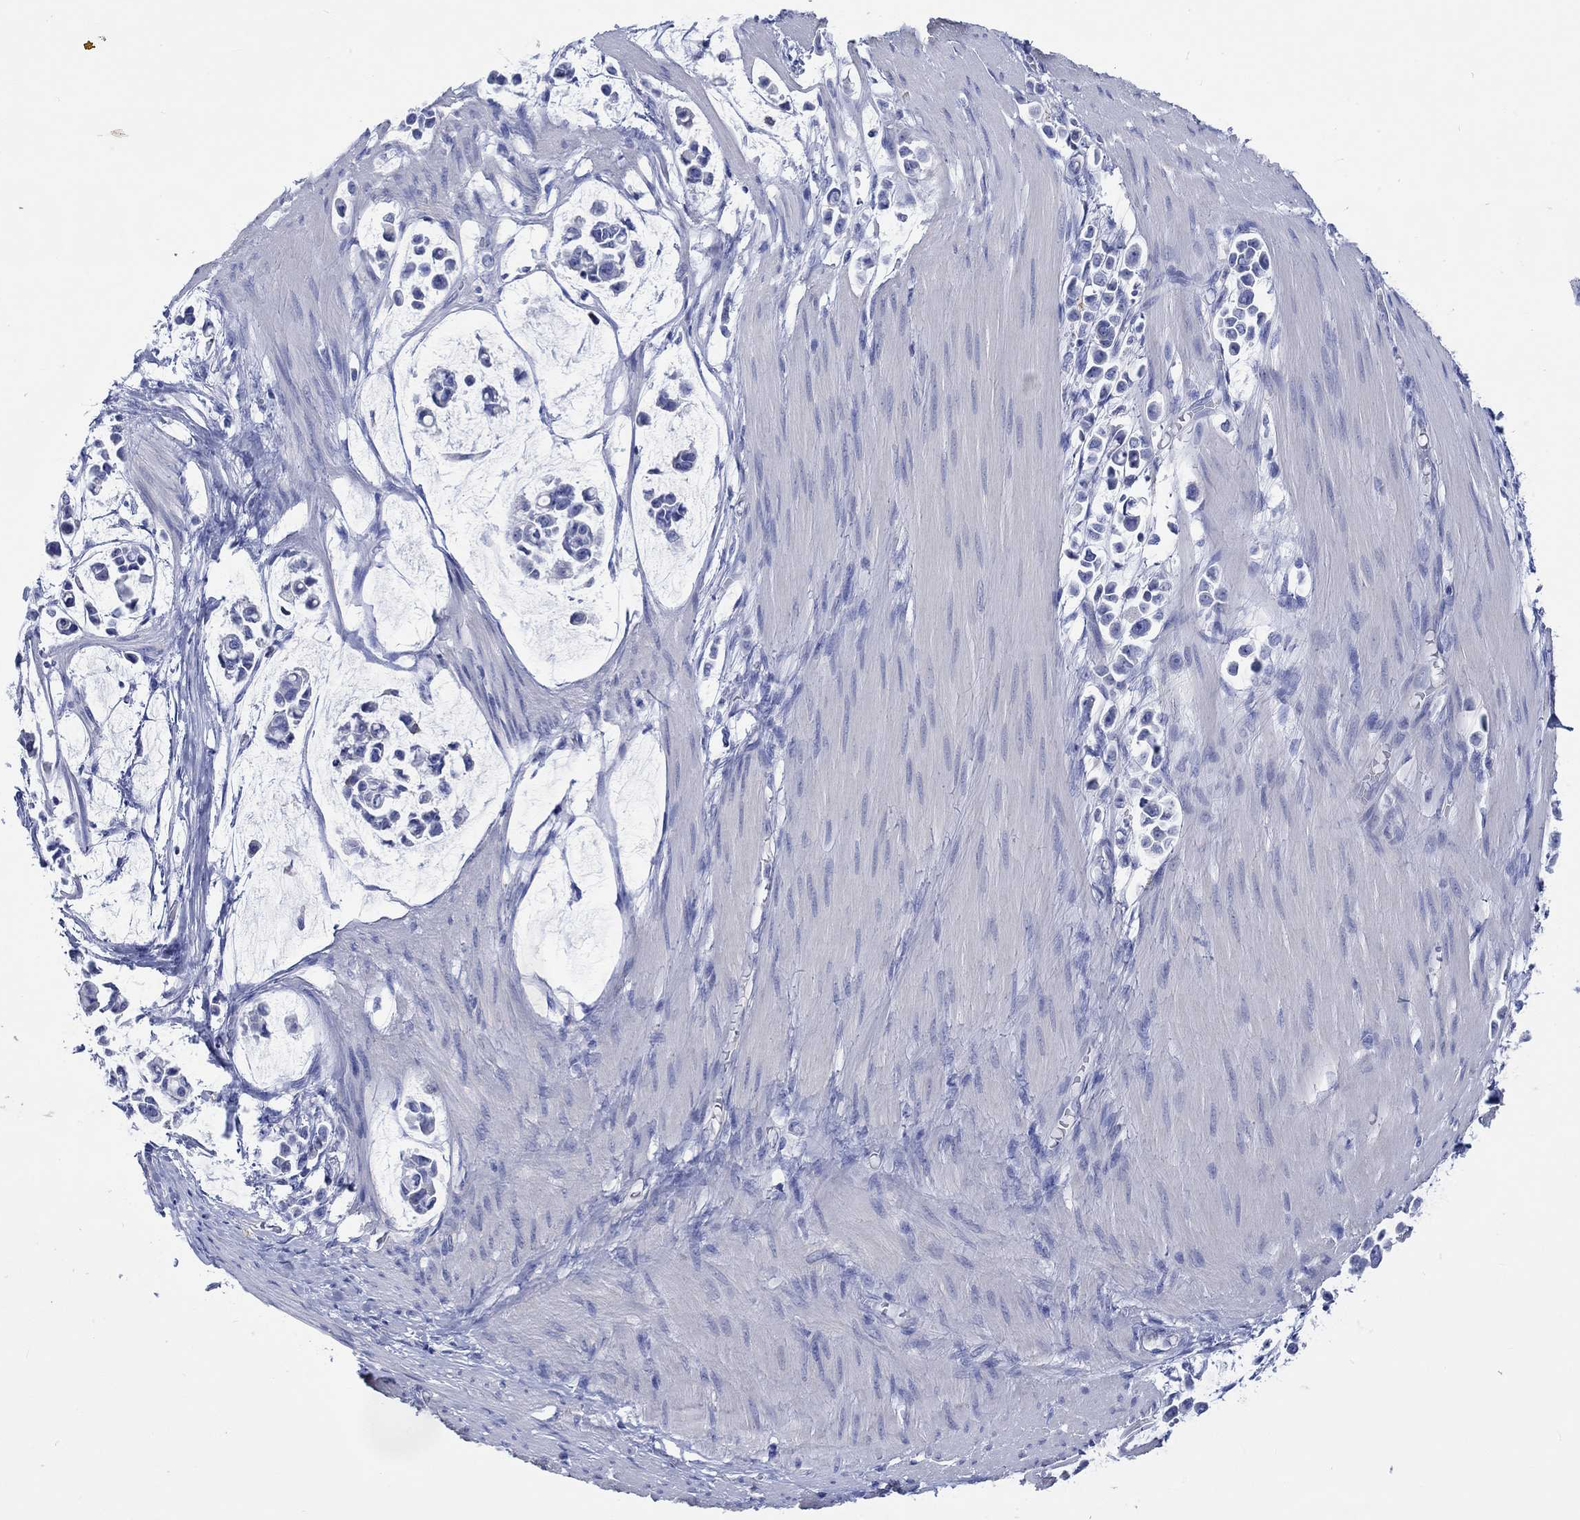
{"staining": {"intensity": "negative", "quantity": "none", "location": "none"}, "tissue": "stomach cancer", "cell_type": "Tumor cells", "image_type": "cancer", "snomed": [{"axis": "morphology", "description": "Adenocarcinoma, NOS"}, {"axis": "topography", "description": "Stomach"}], "caption": "Human stomach adenocarcinoma stained for a protein using immunohistochemistry (IHC) demonstrates no expression in tumor cells.", "gene": "CPLX2", "patient": {"sex": "male", "age": 82}}